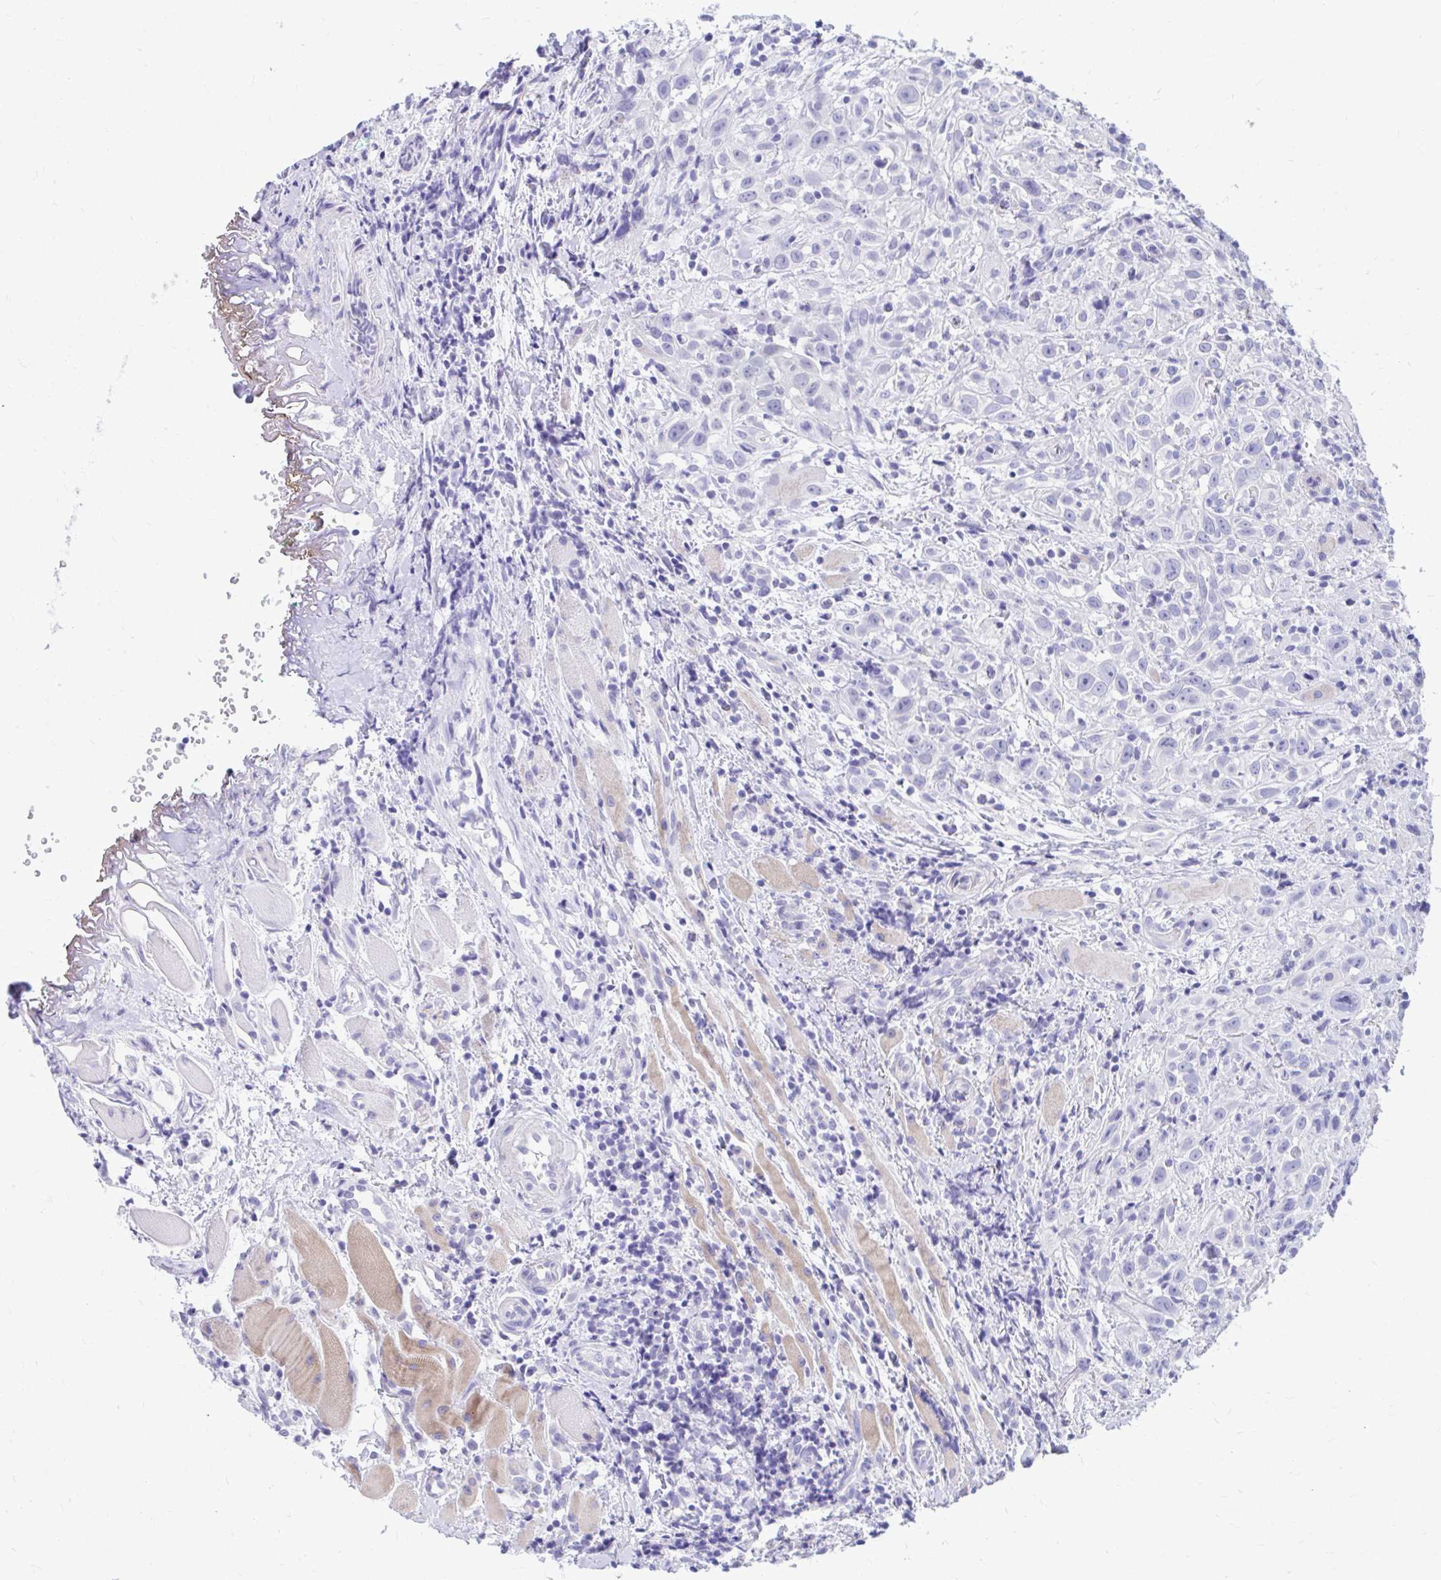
{"staining": {"intensity": "negative", "quantity": "none", "location": "none"}, "tissue": "head and neck cancer", "cell_type": "Tumor cells", "image_type": "cancer", "snomed": [{"axis": "morphology", "description": "Squamous cell carcinoma, NOS"}, {"axis": "topography", "description": "Head-Neck"}], "caption": "The immunohistochemistry histopathology image has no significant staining in tumor cells of head and neck cancer tissue. (DAB (3,3'-diaminobenzidine) IHC visualized using brightfield microscopy, high magnification).", "gene": "SHISA8", "patient": {"sex": "female", "age": 95}}